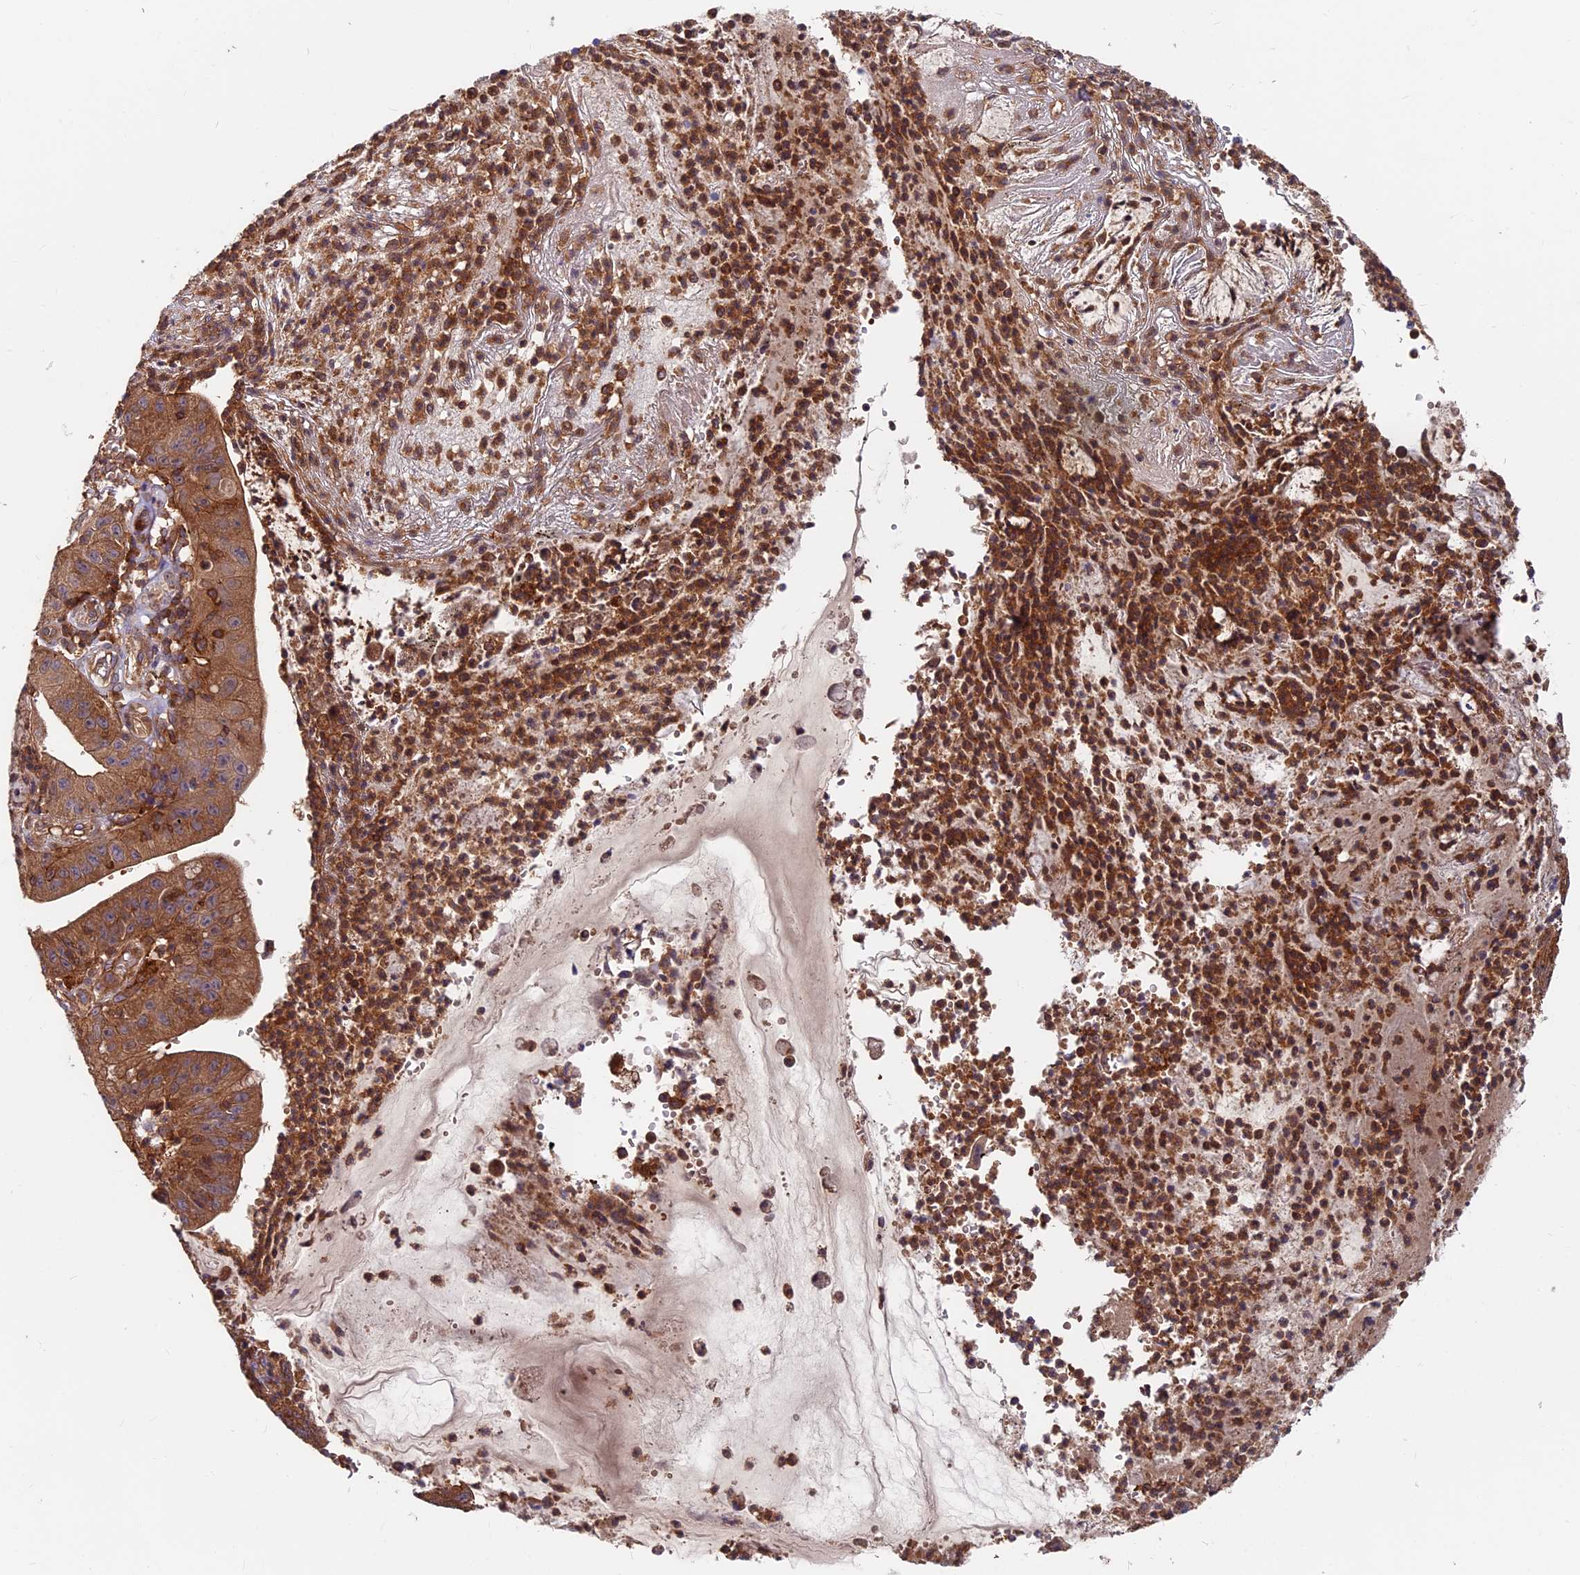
{"staining": {"intensity": "strong", "quantity": ">75%", "location": "cytoplasmic/membranous"}, "tissue": "stomach cancer", "cell_type": "Tumor cells", "image_type": "cancer", "snomed": [{"axis": "morphology", "description": "Adenocarcinoma, NOS"}, {"axis": "topography", "description": "Stomach"}], "caption": "Immunohistochemistry (IHC) (DAB) staining of human stomach adenocarcinoma reveals strong cytoplasmic/membranous protein positivity in approximately >75% of tumor cells. (DAB IHC, brown staining for protein, blue staining for nuclei).", "gene": "MYO9B", "patient": {"sex": "male", "age": 59}}